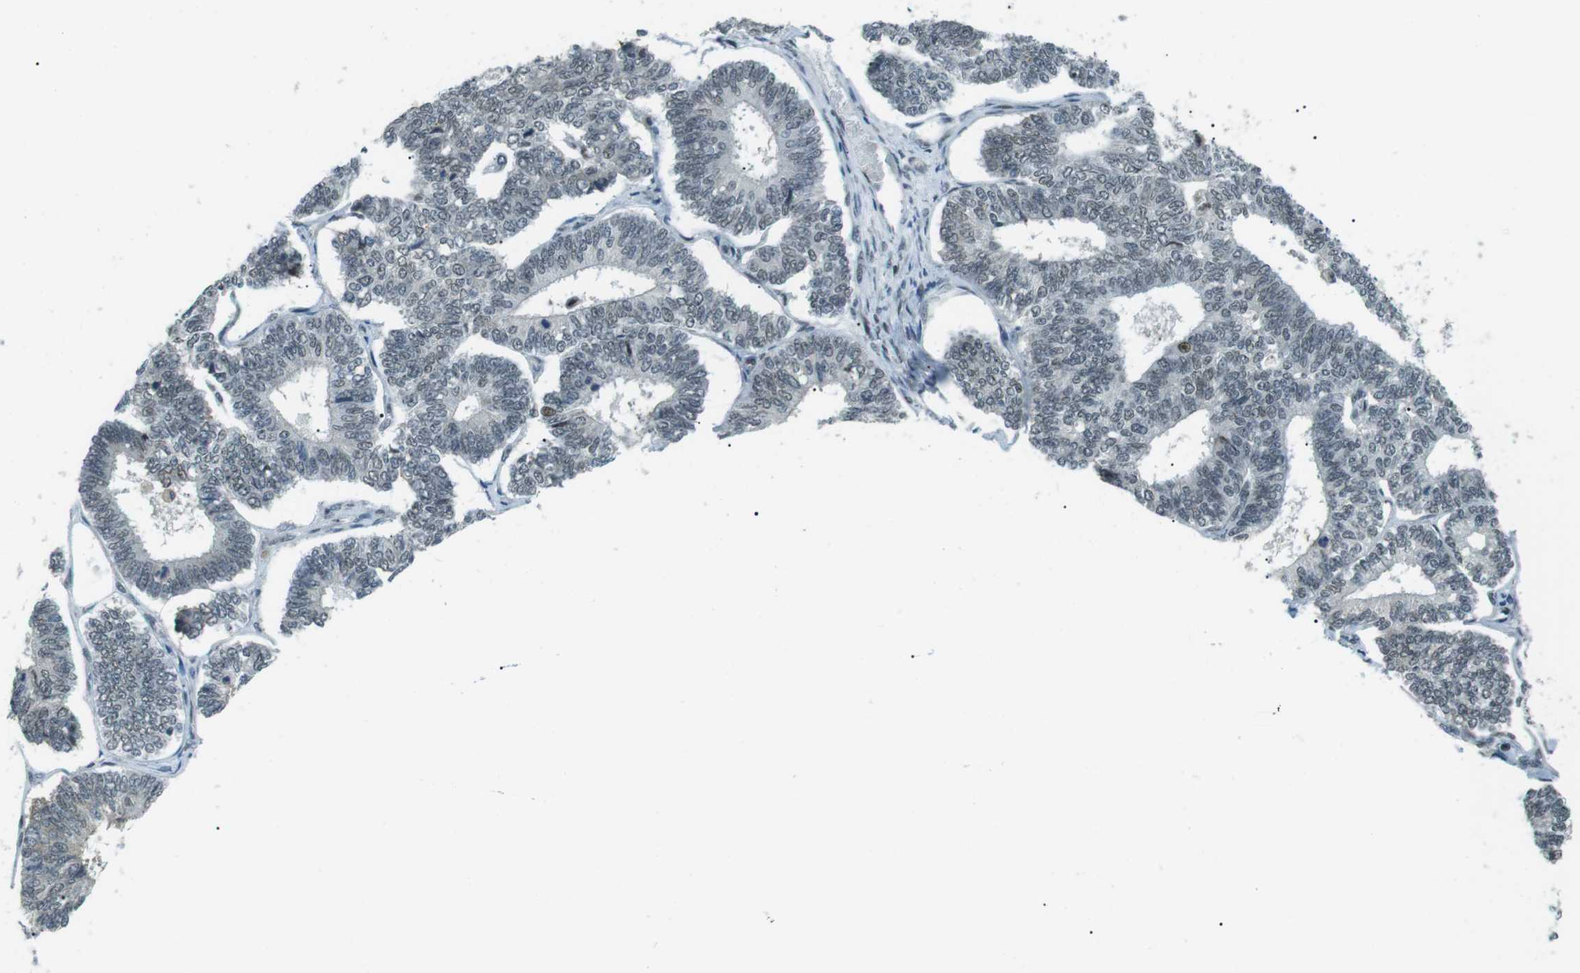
{"staining": {"intensity": "negative", "quantity": "none", "location": "none"}, "tissue": "endometrial cancer", "cell_type": "Tumor cells", "image_type": "cancer", "snomed": [{"axis": "morphology", "description": "Adenocarcinoma, NOS"}, {"axis": "topography", "description": "Endometrium"}], "caption": "Protein analysis of endometrial cancer shows no significant expression in tumor cells.", "gene": "PJA1", "patient": {"sex": "female", "age": 70}}